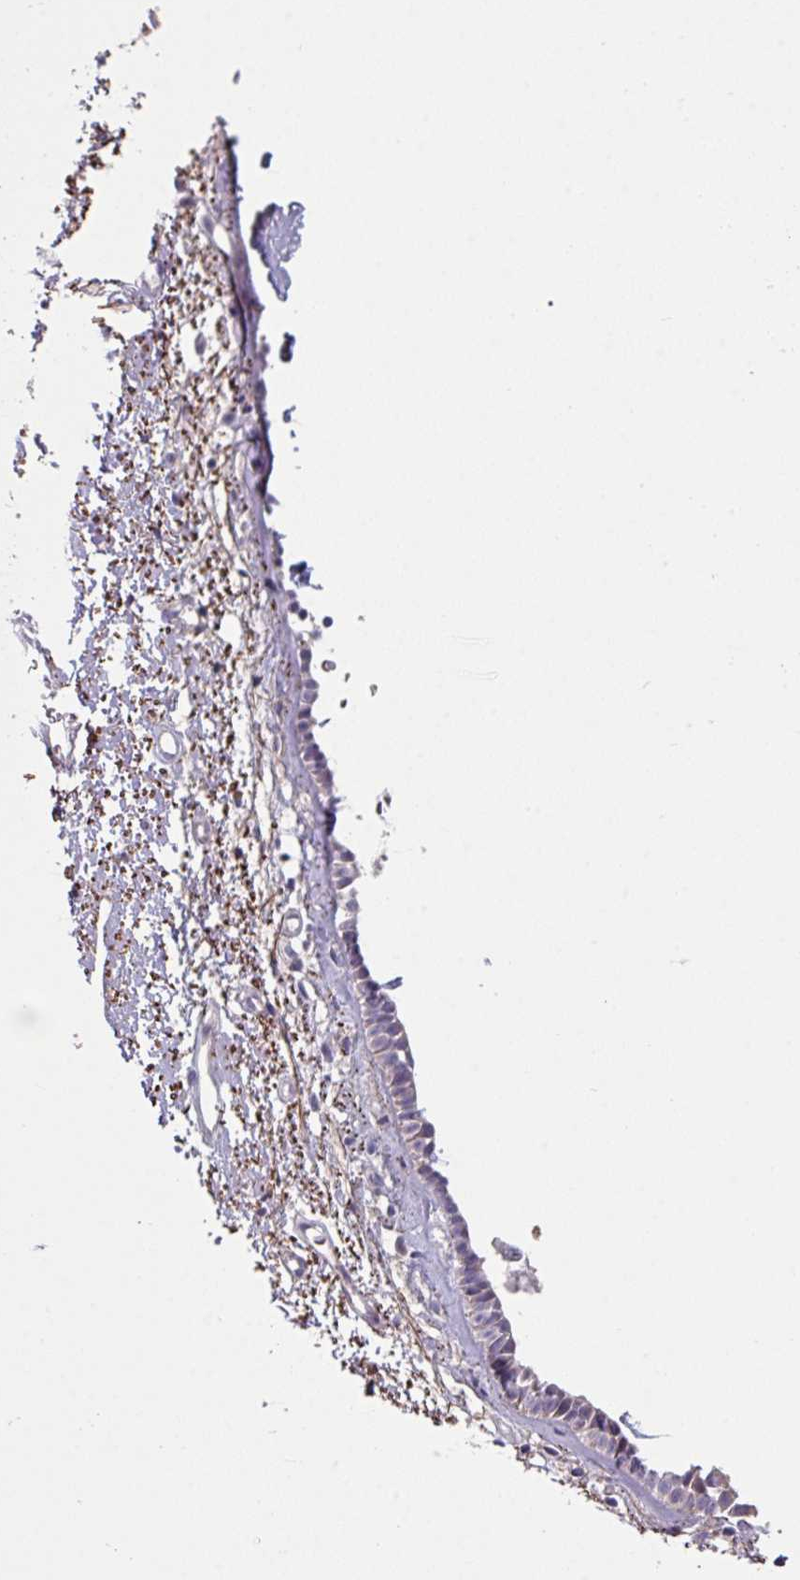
{"staining": {"intensity": "moderate", "quantity": "<25%", "location": "cytoplasmic/membranous"}, "tissue": "nasopharynx", "cell_type": "Respiratory epithelial cells", "image_type": "normal", "snomed": [{"axis": "morphology", "description": "Normal tissue, NOS"}, {"axis": "topography", "description": "Cartilage tissue"}, {"axis": "topography", "description": "Nasopharynx"}], "caption": "A brown stain labels moderate cytoplasmic/membranous positivity of a protein in respiratory epithelial cells of benign human nasopharynx.", "gene": "C2orf16", "patient": {"sex": "male", "age": 56}}